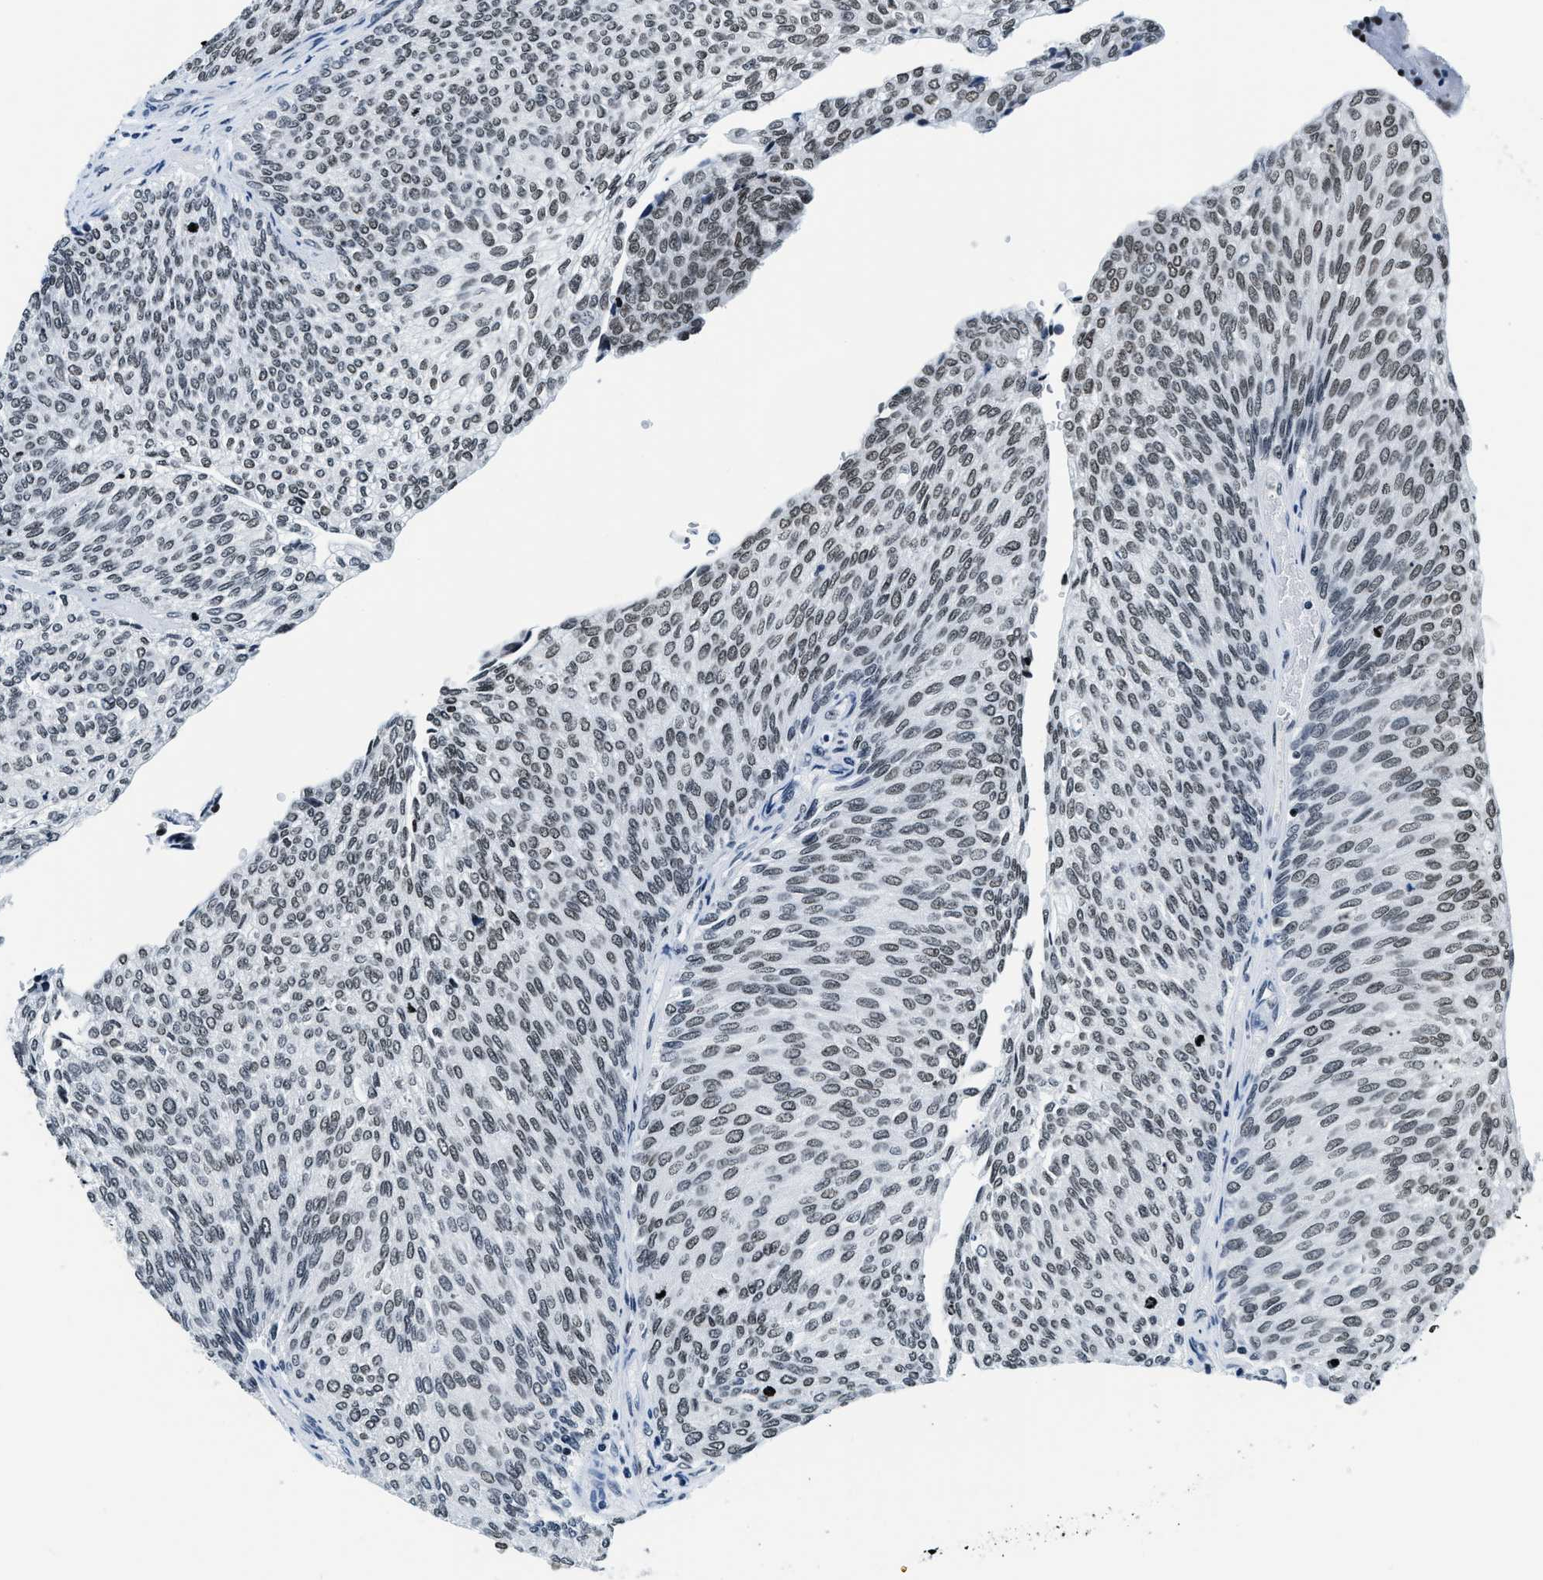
{"staining": {"intensity": "weak", "quantity": ">75%", "location": "nuclear"}, "tissue": "urothelial cancer", "cell_type": "Tumor cells", "image_type": "cancer", "snomed": [{"axis": "morphology", "description": "Urothelial carcinoma, Low grade"}, {"axis": "topography", "description": "Urinary bladder"}], "caption": "Human low-grade urothelial carcinoma stained with a protein marker shows weak staining in tumor cells.", "gene": "TOP1", "patient": {"sex": "female", "age": 79}}